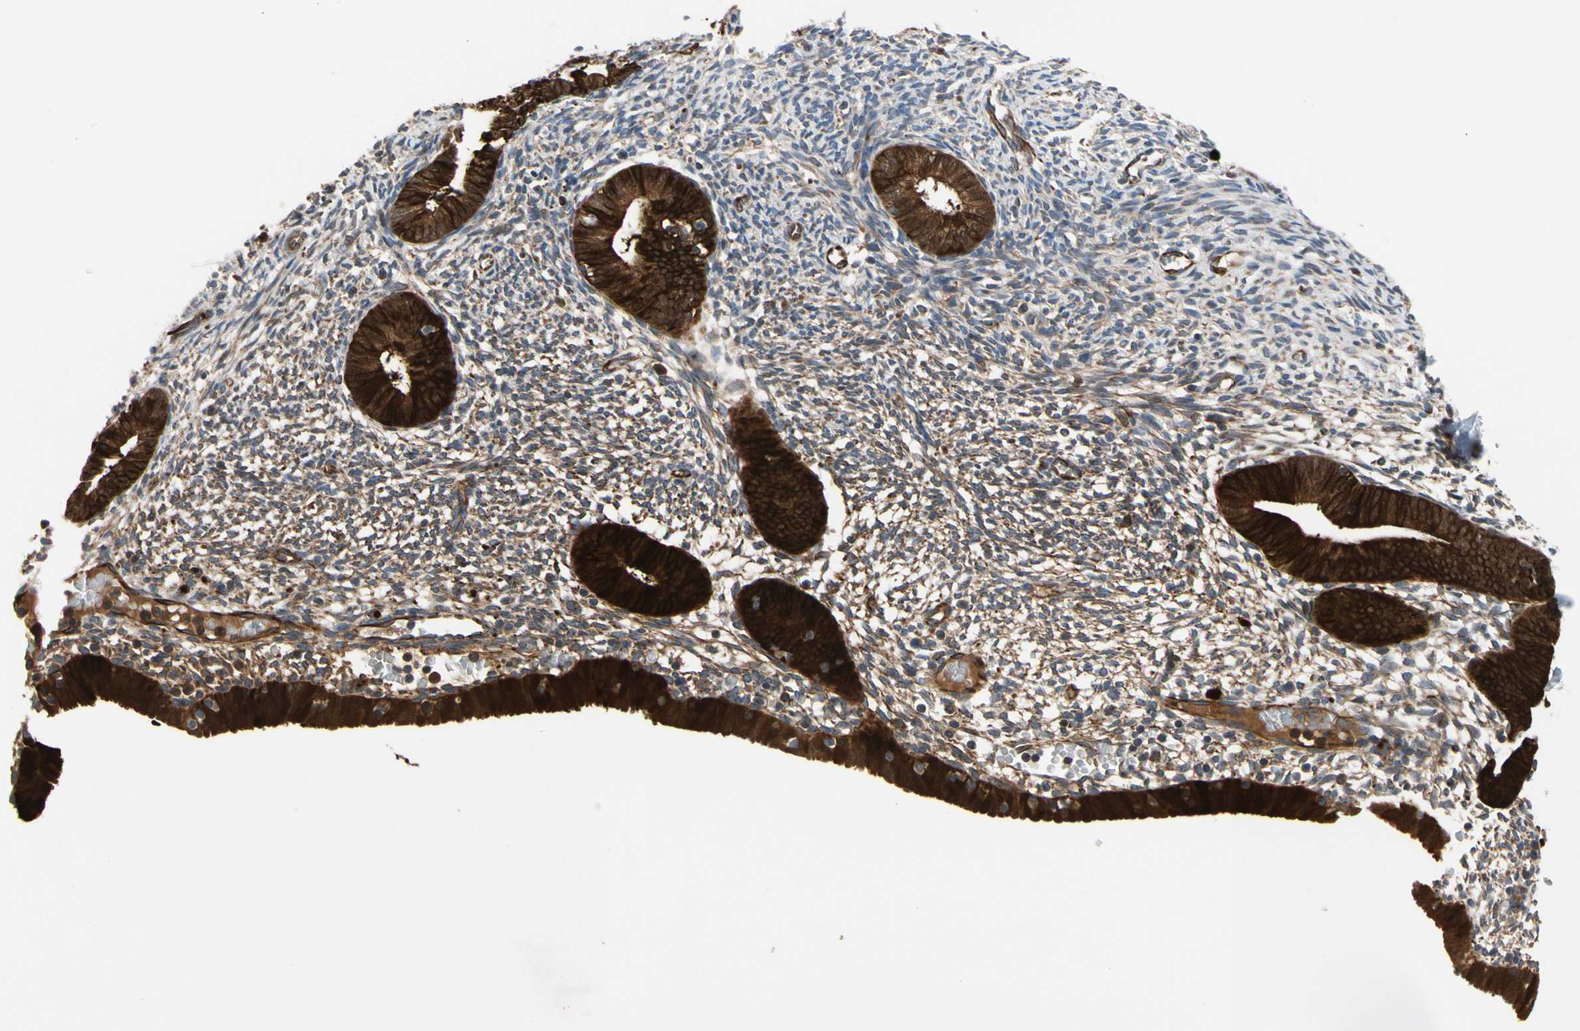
{"staining": {"intensity": "moderate", "quantity": ">75%", "location": "cytoplasmic/membranous"}, "tissue": "endometrium", "cell_type": "Cells in endometrial stroma", "image_type": "normal", "snomed": [{"axis": "morphology", "description": "Normal tissue, NOS"}, {"axis": "morphology", "description": "Atrophy, NOS"}, {"axis": "topography", "description": "Uterus"}, {"axis": "topography", "description": "Endometrium"}], "caption": "Protein expression analysis of normal human endometrium reveals moderate cytoplasmic/membranous expression in approximately >75% of cells in endometrial stroma.", "gene": "FGD6", "patient": {"sex": "female", "age": 68}}